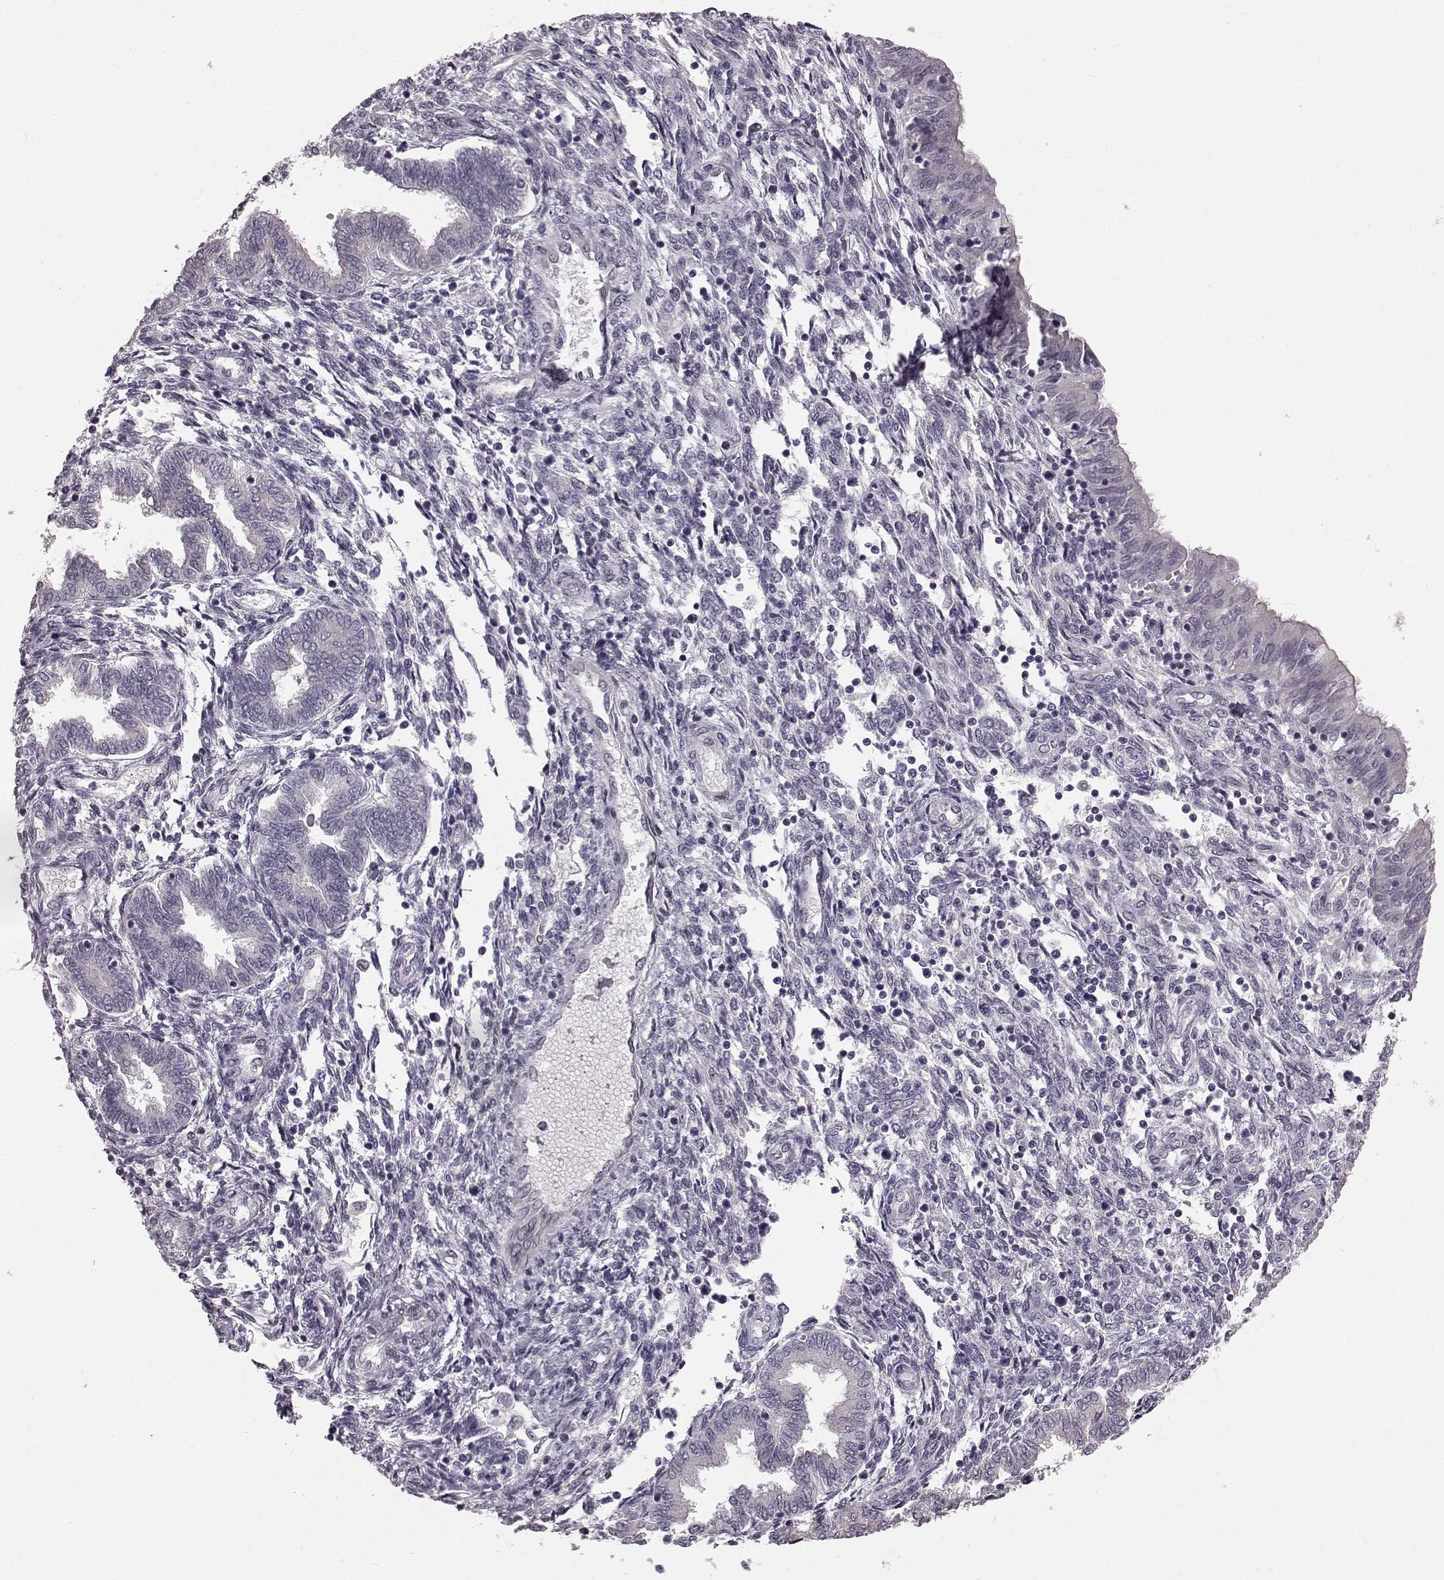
{"staining": {"intensity": "negative", "quantity": "none", "location": "none"}, "tissue": "endometrium", "cell_type": "Cells in endometrial stroma", "image_type": "normal", "snomed": [{"axis": "morphology", "description": "Normal tissue, NOS"}, {"axis": "topography", "description": "Endometrium"}], "caption": "Protein analysis of benign endometrium exhibits no significant positivity in cells in endometrial stroma. (DAB (3,3'-diaminobenzidine) immunohistochemistry (IHC), high magnification).", "gene": "TCHHL1", "patient": {"sex": "female", "age": 42}}